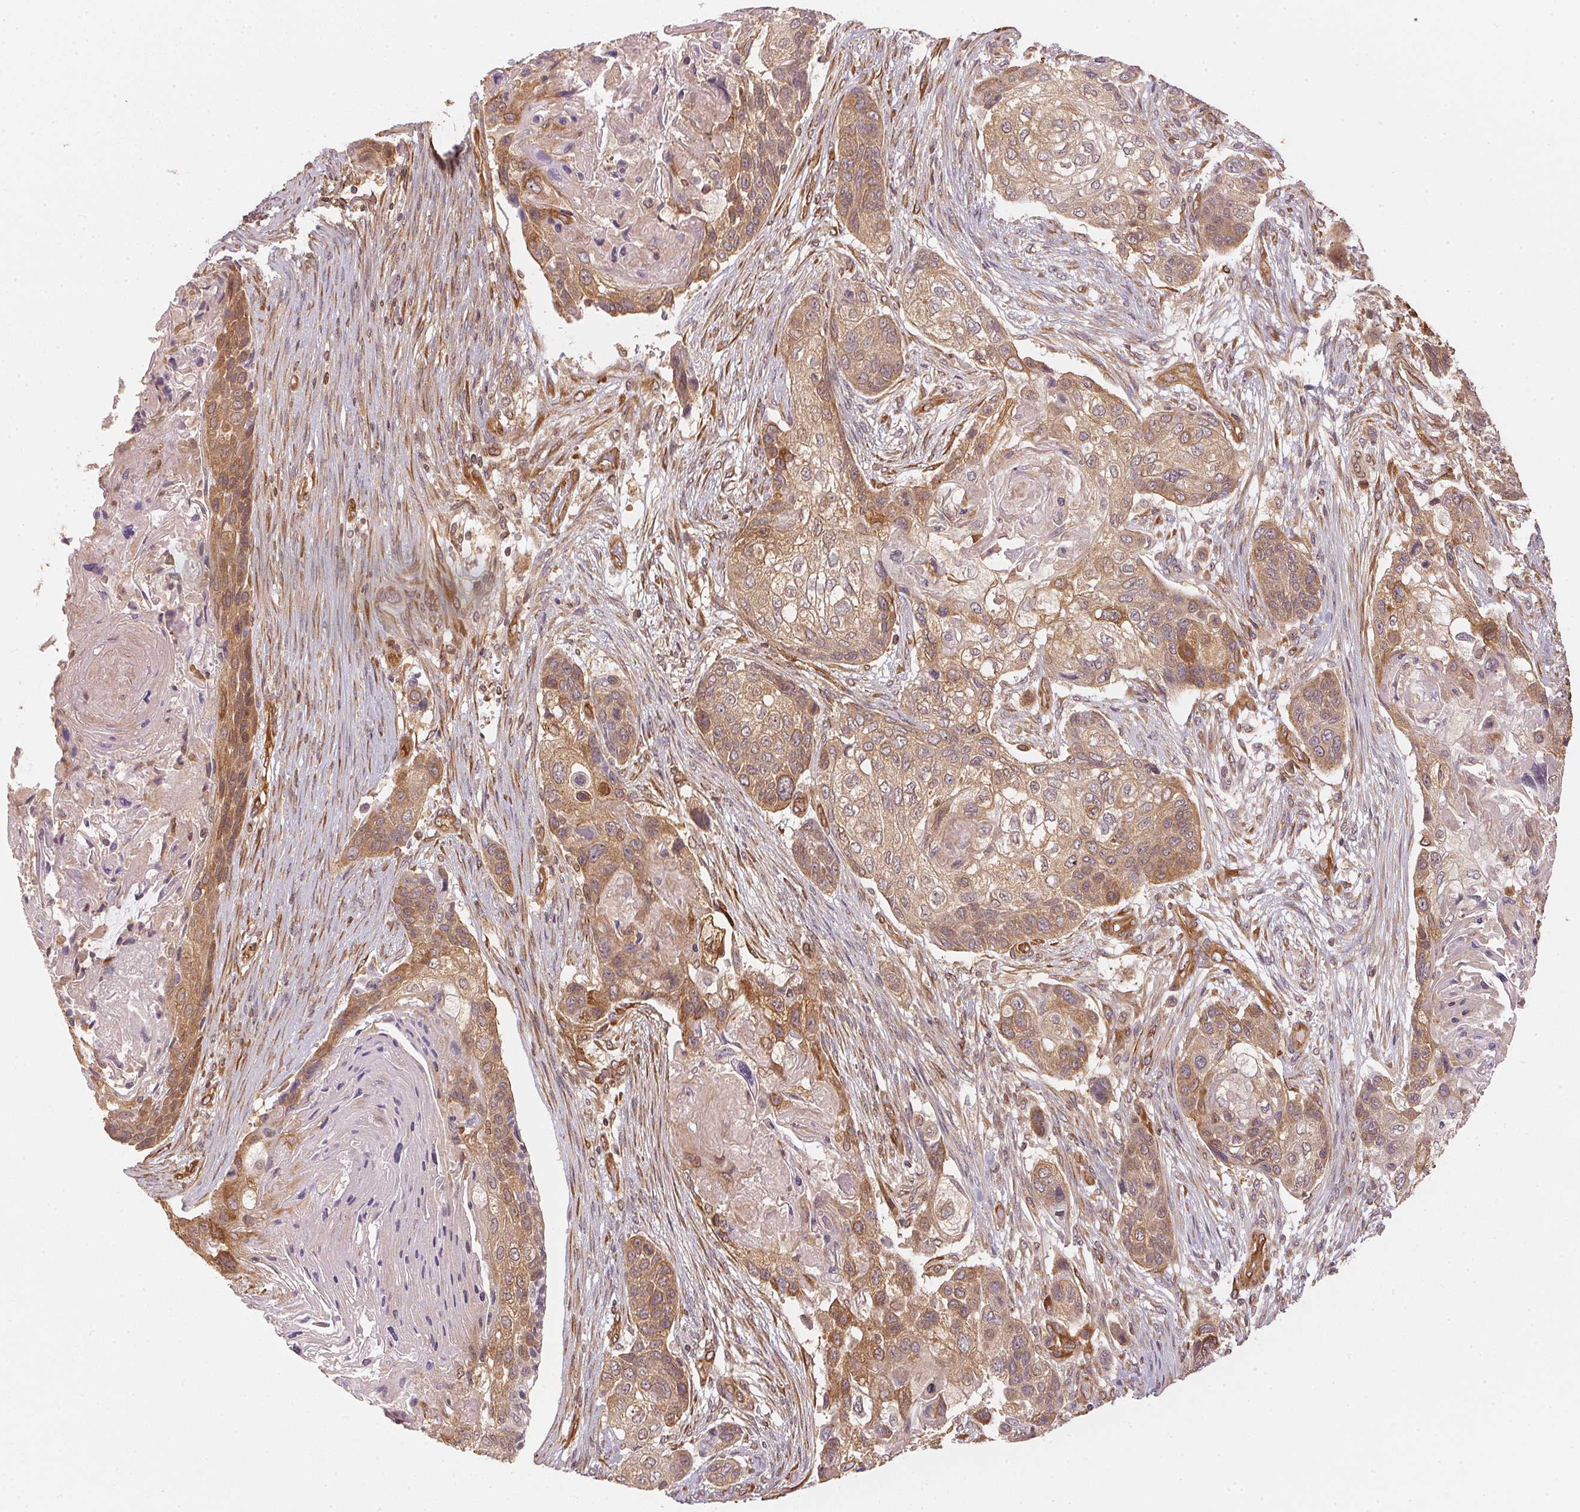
{"staining": {"intensity": "moderate", "quantity": "25%-75%", "location": "cytoplasmic/membranous"}, "tissue": "lung cancer", "cell_type": "Tumor cells", "image_type": "cancer", "snomed": [{"axis": "morphology", "description": "Squamous cell carcinoma, NOS"}, {"axis": "topography", "description": "Lung"}], "caption": "Protein analysis of lung cancer tissue displays moderate cytoplasmic/membranous positivity in approximately 25%-75% of tumor cells.", "gene": "STRN4", "patient": {"sex": "male", "age": 69}}